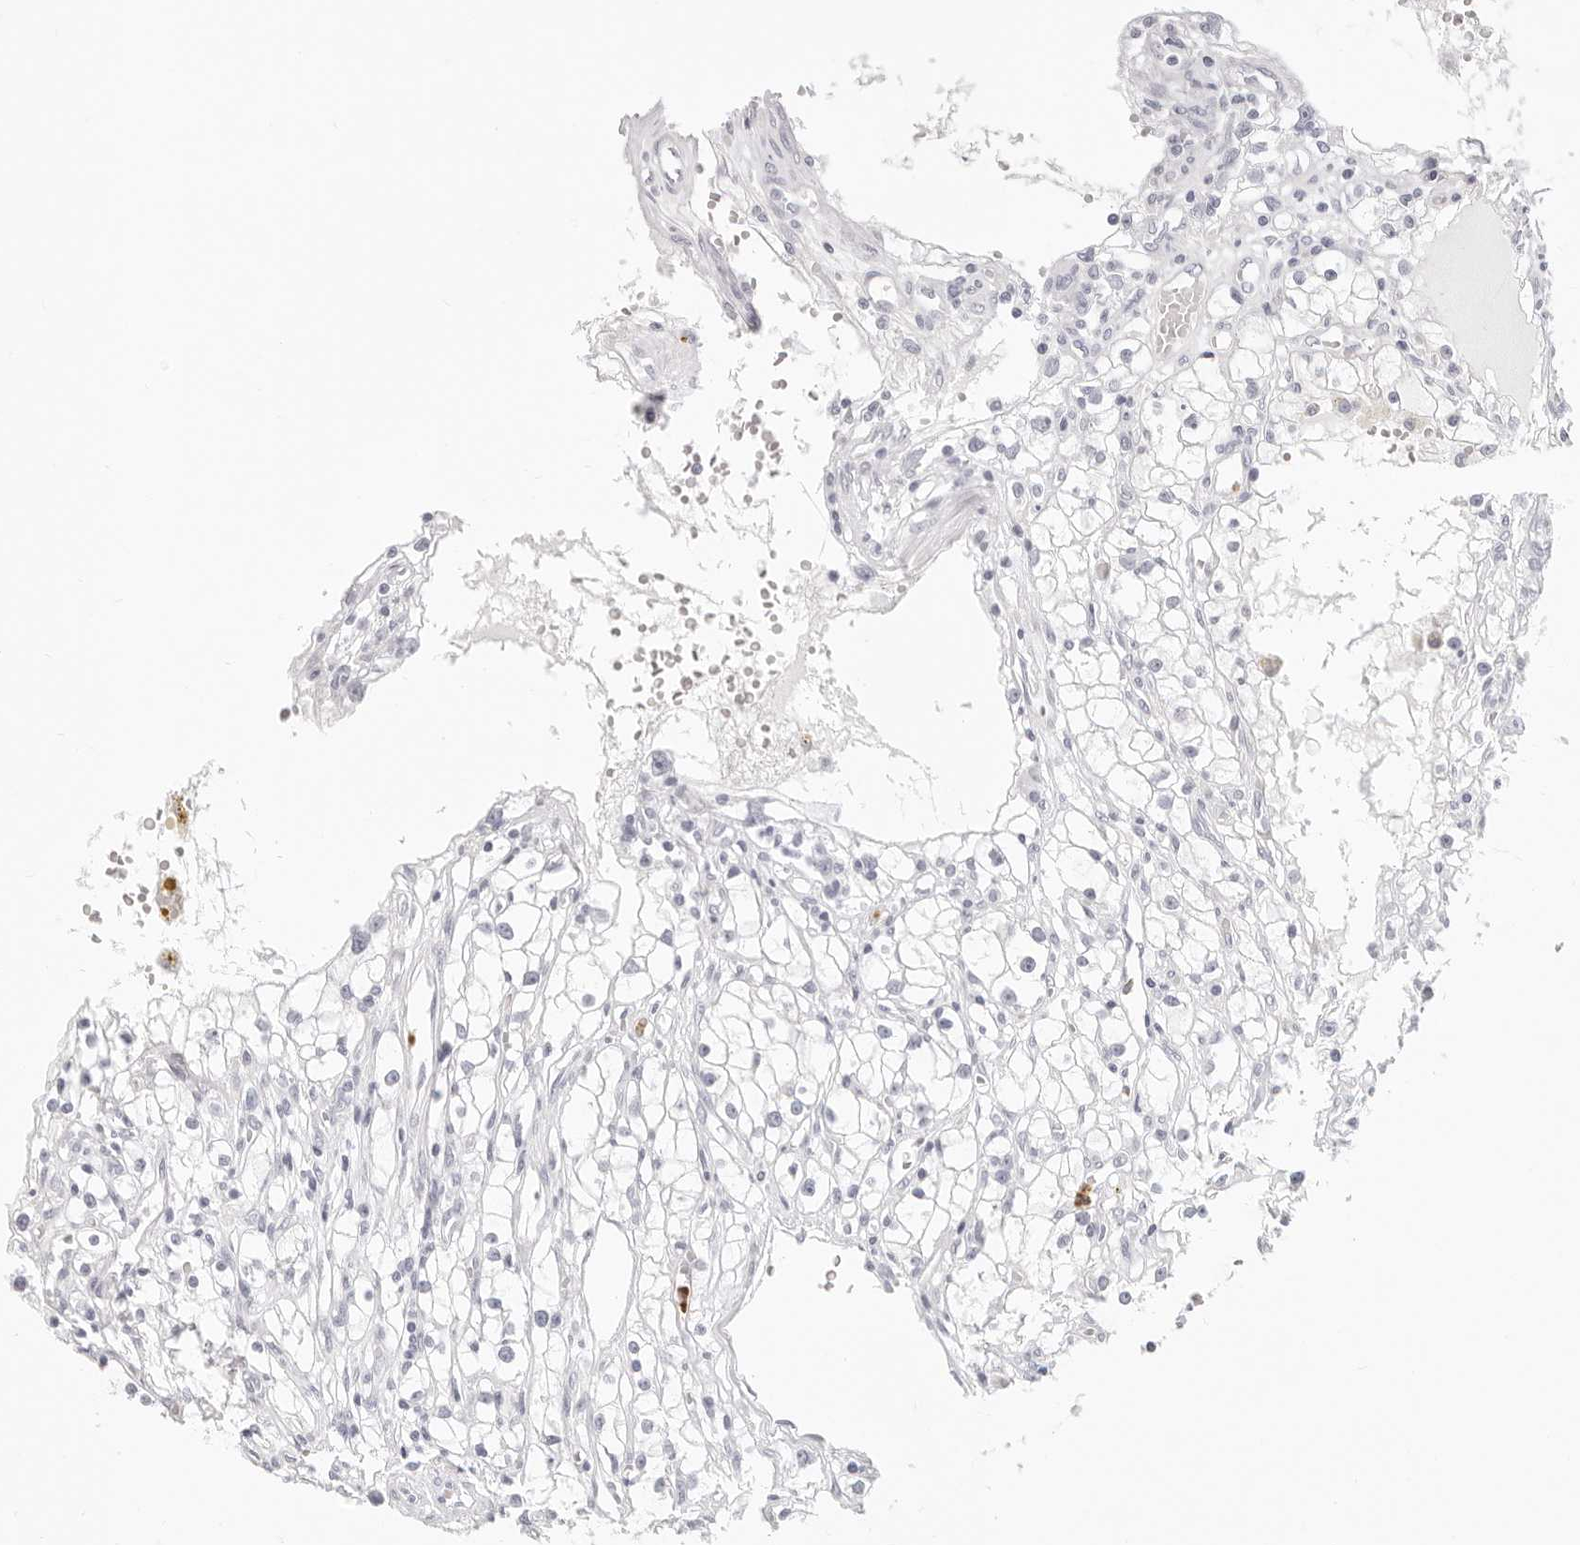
{"staining": {"intensity": "negative", "quantity": "none", "location": "none"}, "tissue": "renal cancer", "cell_type": "Tumor cells", "image_type": "cancer", "snomed": [{"axis": "morphology", "description": "Adenocarcinoma, NOS"}, {"axis": "topography", "description": "Kidney"}], "caption": "Immunohistochemistry (IHC) of renal cancer demonstrates no positivity in tumor cells. (Brightfield microscopy of DAB (3,3'-diaminobenzidine) immunohistochemistry (IHC) at high magnification).", "gene": "CAMP", "patient": {"sex": "male", "age": 56}}